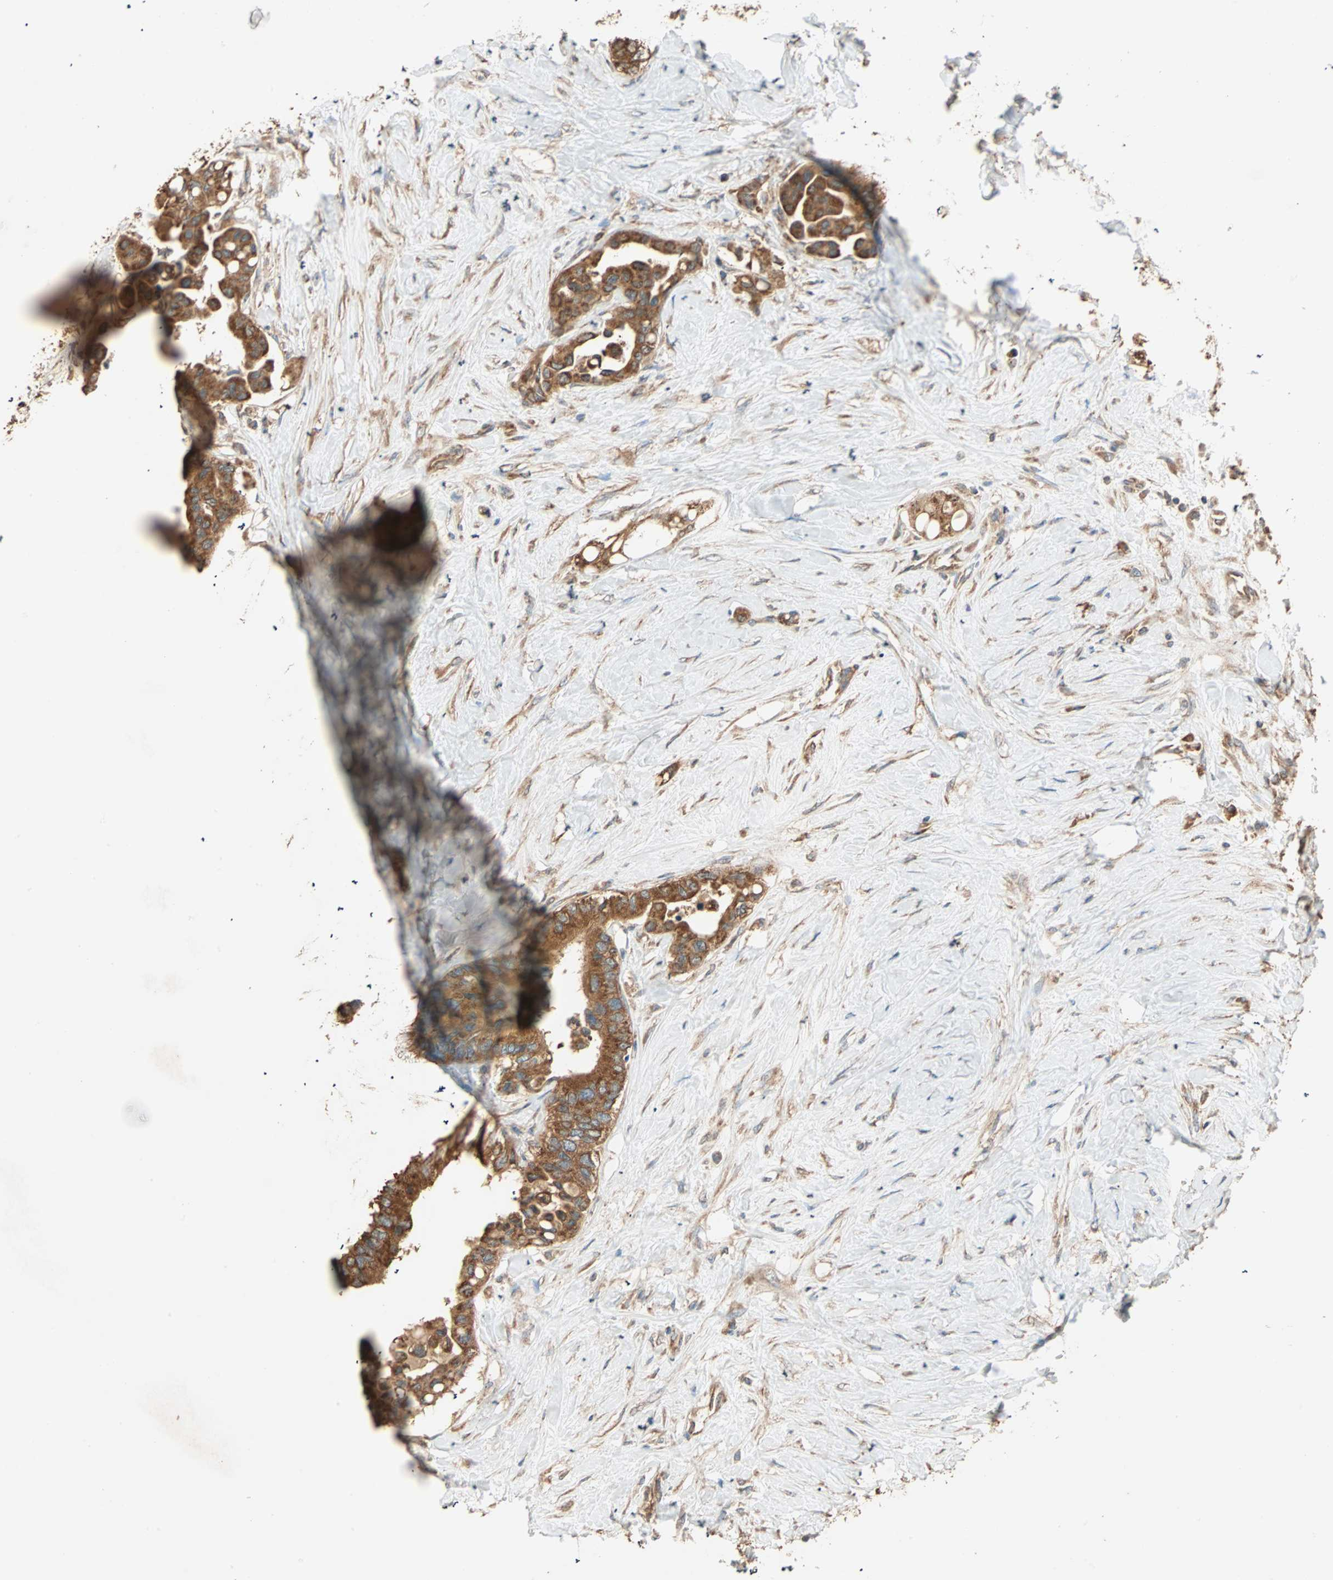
{"staining": {"intensity": "strong", "quantity": ">75%", "location": "cytoplasmic/membranous"}, "tissue": "colorectal cancer", "cell_type": "Tumor cells", "image_type": "cancer", "snomed": [{"axis": "morphology", "description": "Normal tissue, NOS"}, {"axis": "morphology", "description": "Adenocarcinoma, NOS"}, {"axis": "topography", "description": "Colon"}], "caption": "Colorectal cancer tissue displays strong cytoplasmic/membranous expression in approximately >75% of tumor cells, visualized by immunohistochemistry.", "gene": "EIF4G2", "patient": {"sex": "male", "age": 82}}